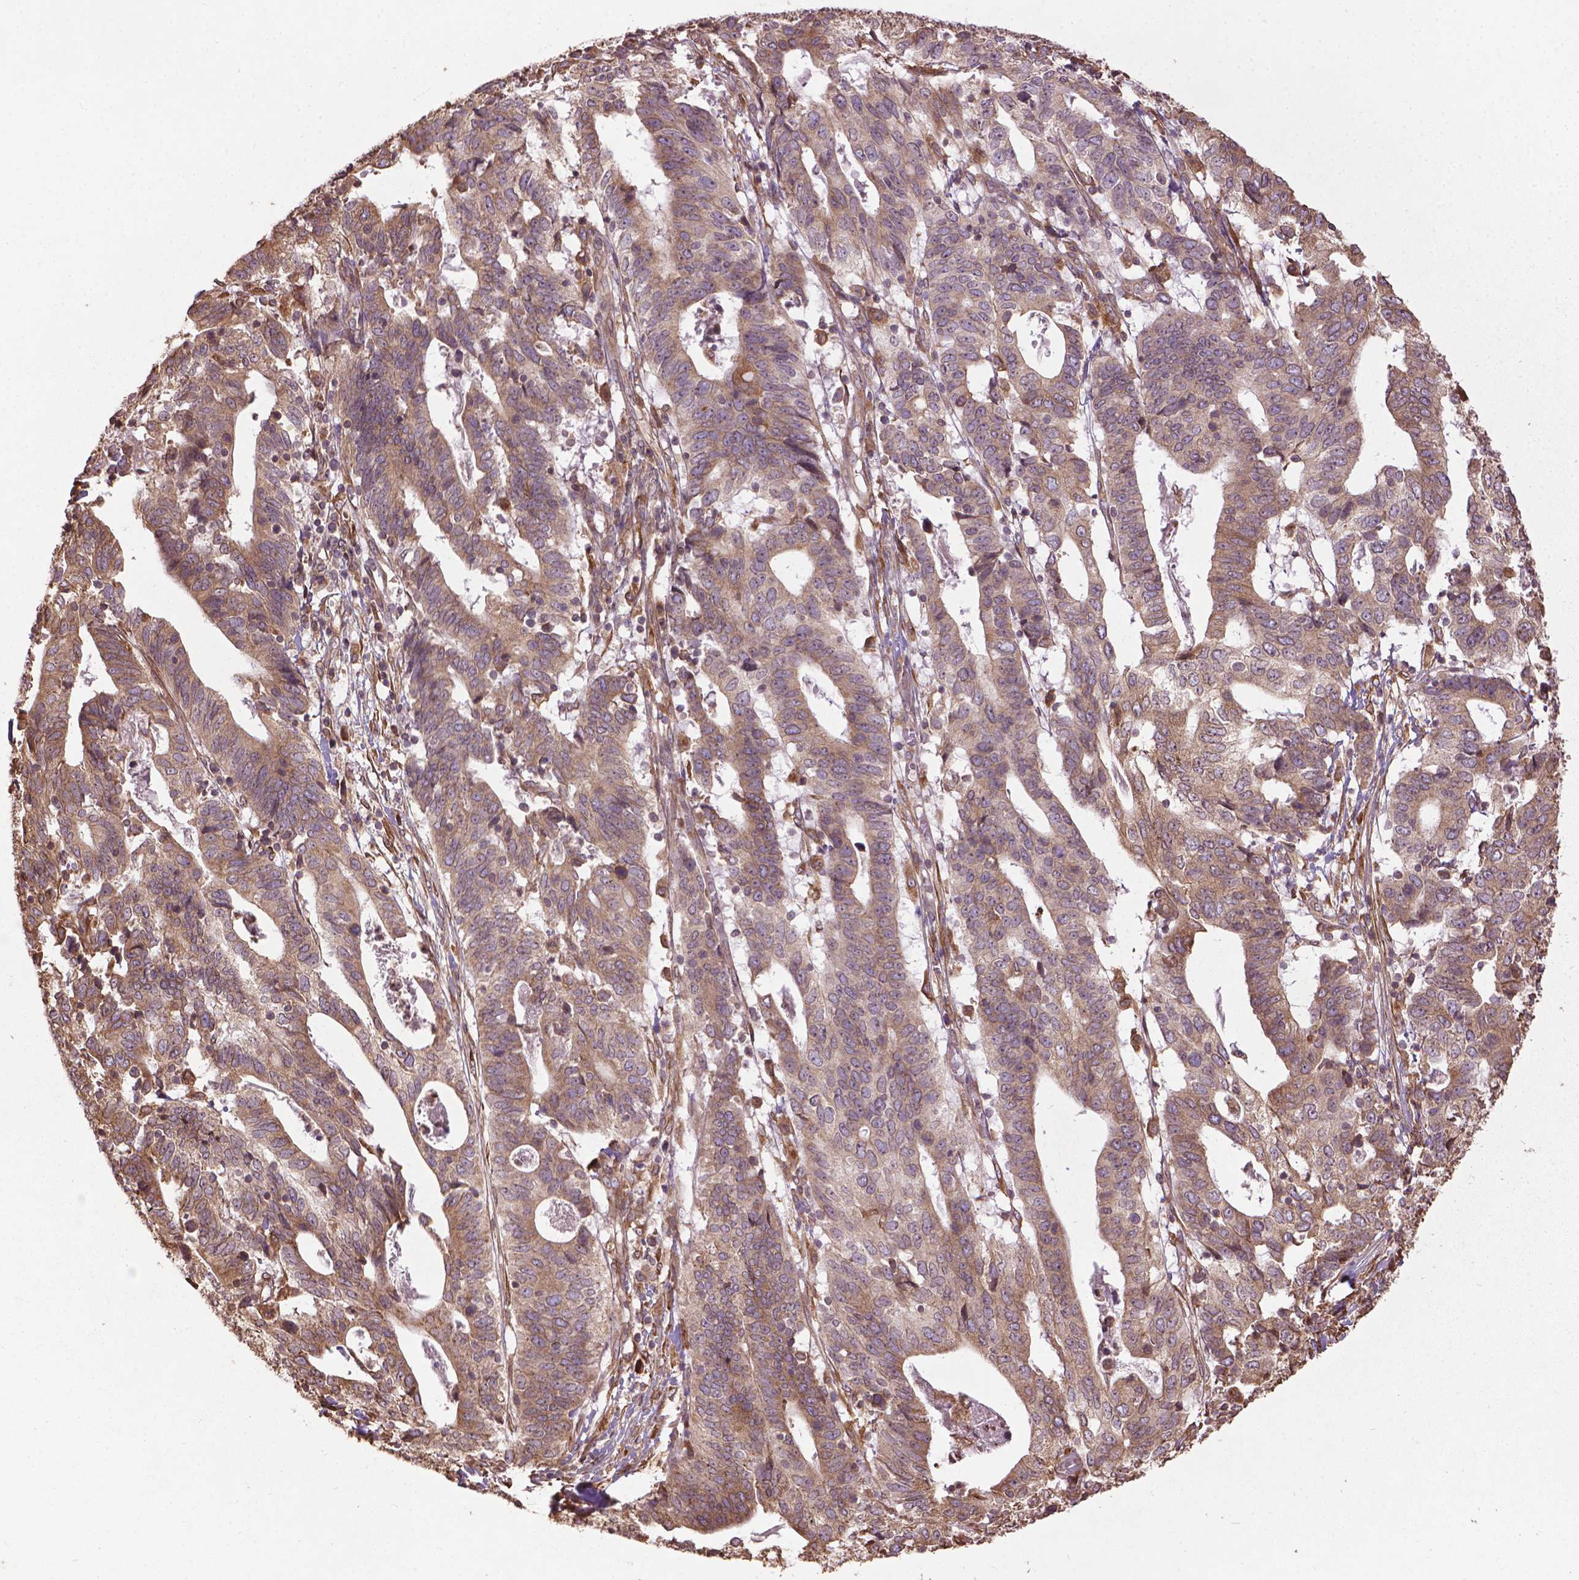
{"staining": {"intensity": "weak", "quantity": ">75%", "location": "cytoplasmic/membranous"}, "tissue": "stomach cancer", "cell_type": "Tumor cells", "image_type": "cancer", "snomed": [{"axis": "morphology", "description": "Adenocarcinoma, NOS"}, {"axis": "topography", "description": "Stomach, upper"}], "caption": "The photomicrograph reveals a brown stain indicating the presence of a protein in the cytoplasmic/membranous of tumor cells in stomach cancer (adenocarcinoma). (Brightfield microscopy of DAB IHC at high magnification).", "gene": "GAS1", "patient": {"sex": "female", "age": 67}}